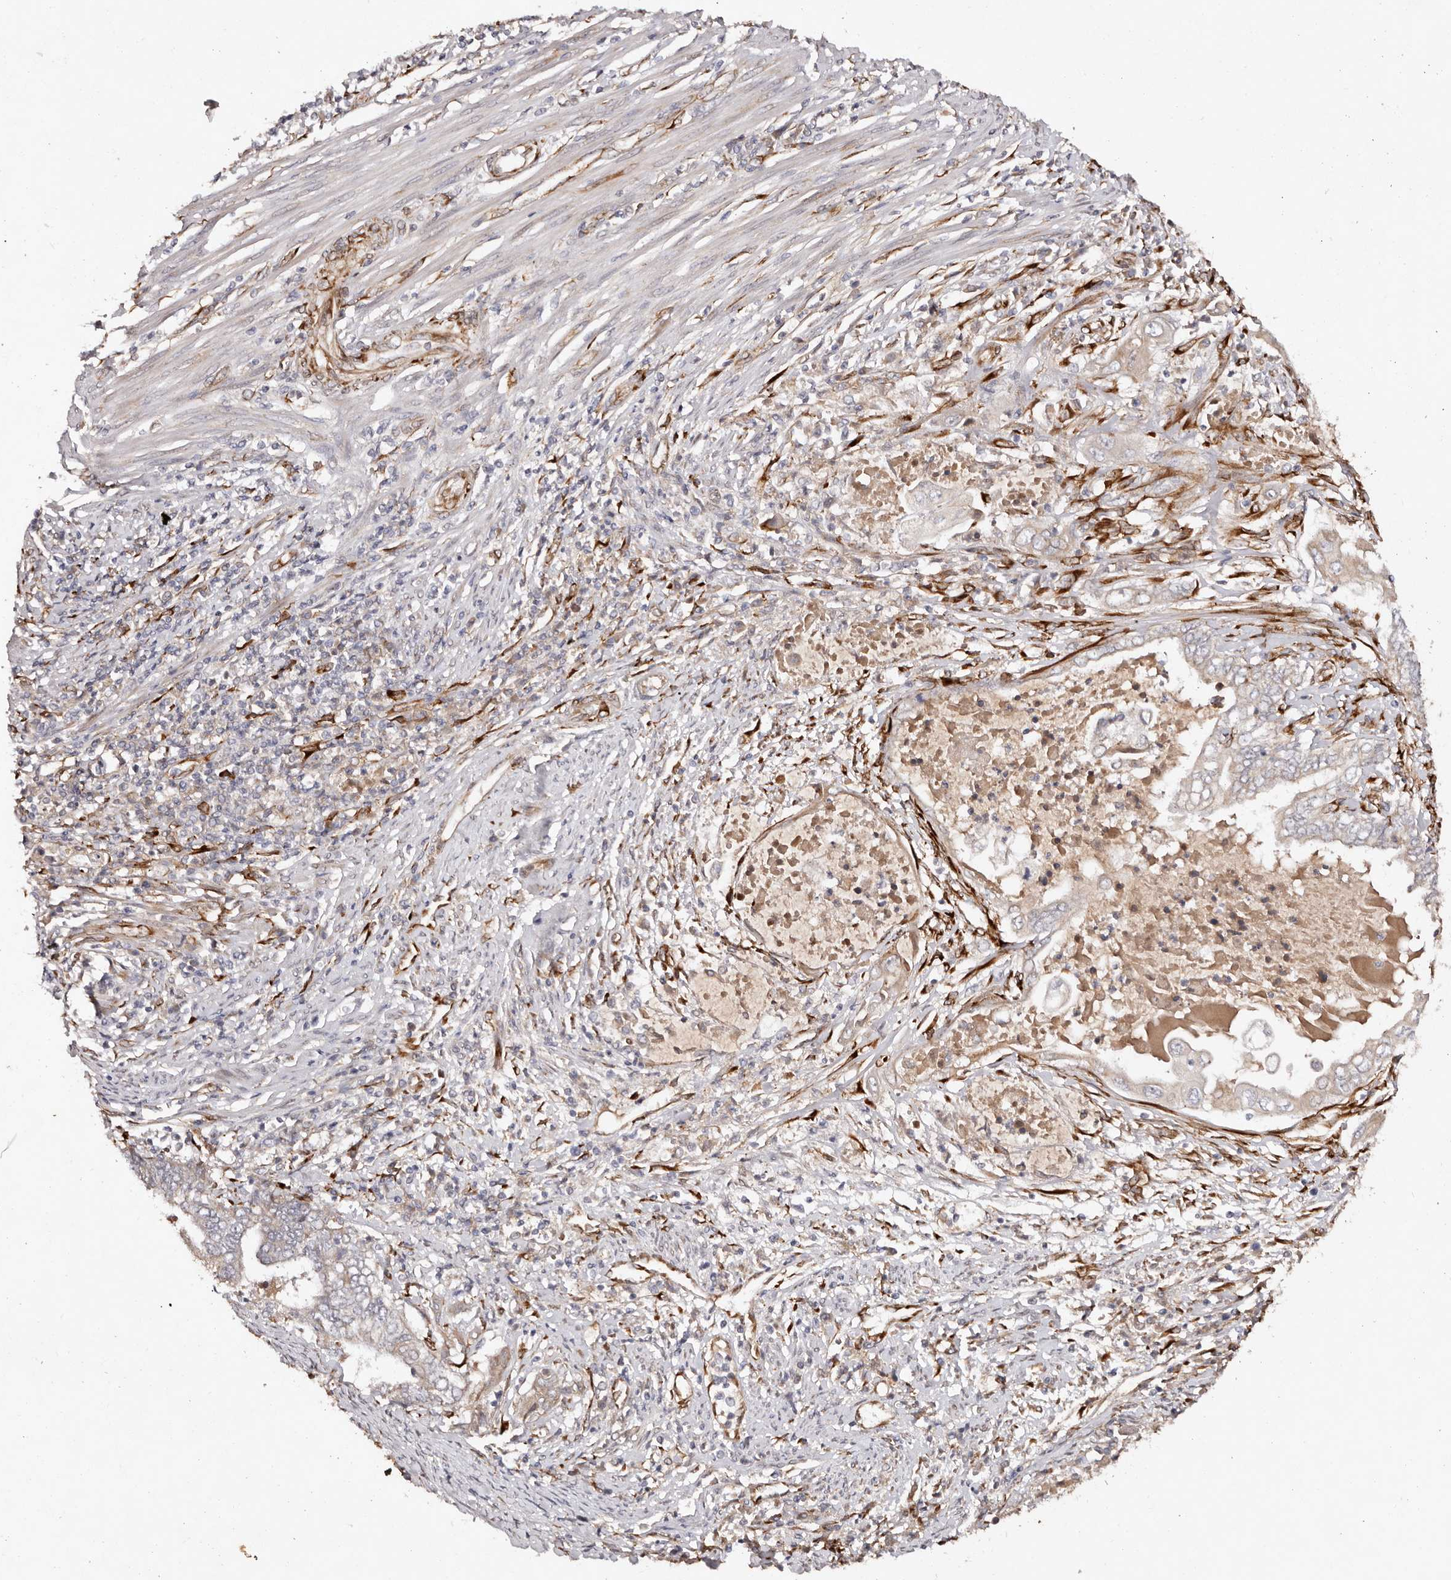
{"staining": {"intensity": "weak", "quantity": "25%-75%", "location": "cytoplasmic/membranous"}, "tissue": "endometrial cancer", "cell_type": "Tumor cells", "image_type": "cancer", "snomed": [{"axis": "morphology", "description": "Adenocarcinoma, NOS"}, {"axis": "topography", "description": "Uterus"}, {"axis": "topography", "description": "Endometrium"}], "caption": "Protein analysis of endometrial cancer (adenocarcinoma) tissue reveals weak cytoplasmic/membranous positivity in approximately 25%-75% of tumor cells.", "gene": "SERPINH1", "patient": {"sex": "female", "age": 70}}